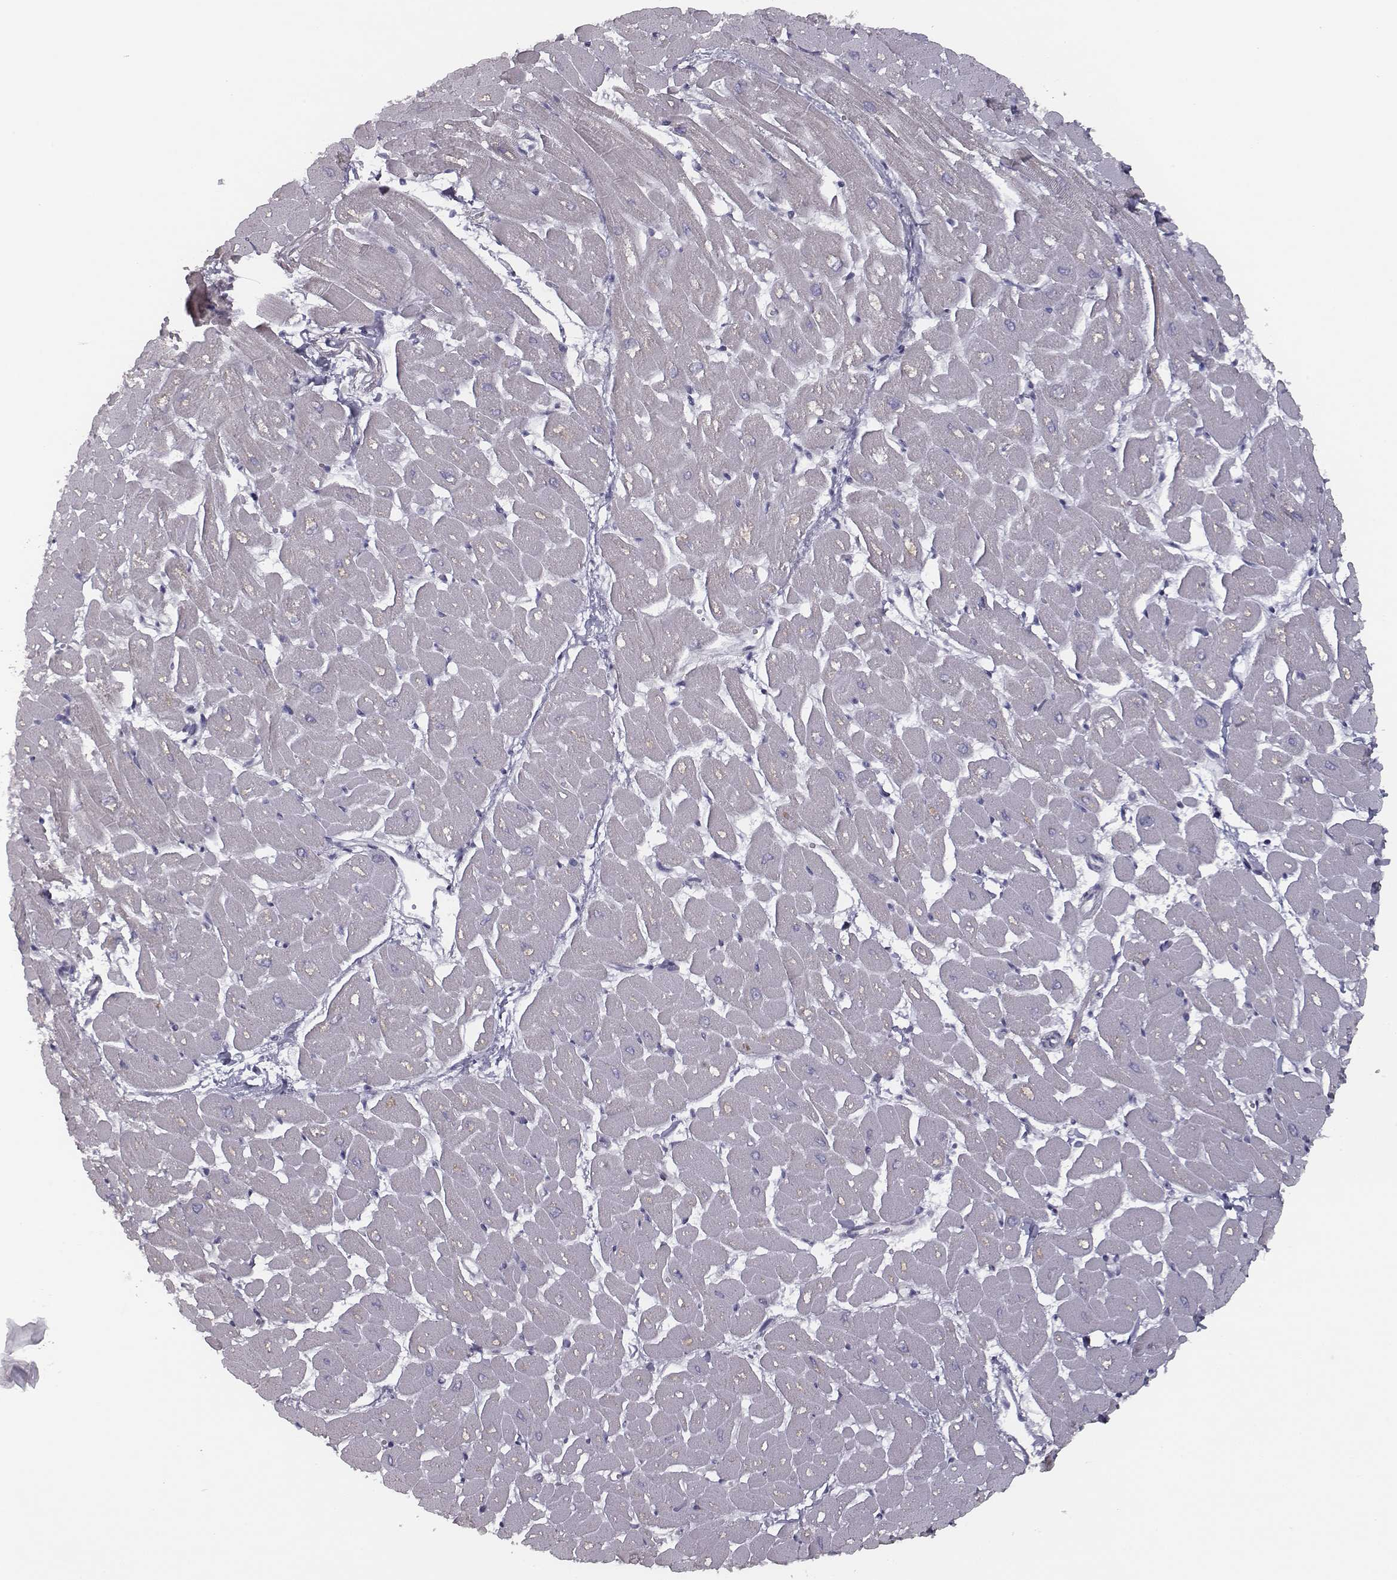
{"staining": {"intensity": "negative", "quantity": "none", "location": "none"}, "tissue": "heart muscle", "cell_type": "Cardiomyocytes", "image_type": "normal", "snomed": [{"axis": "morphology", "description": "Normal tissue, NOS"}, {"axis": "topography", "description": "Heart"}], "caption": "Cardiomyocytes show no significant protein positivity in unremarkable heart muscle. (DAB (3,3'-diaminobenzidine) immunohistochemistry with hematoxylin counter stain).", "gene": "SEPTIN14", "patient": {"sex": "male", "age": 57}}